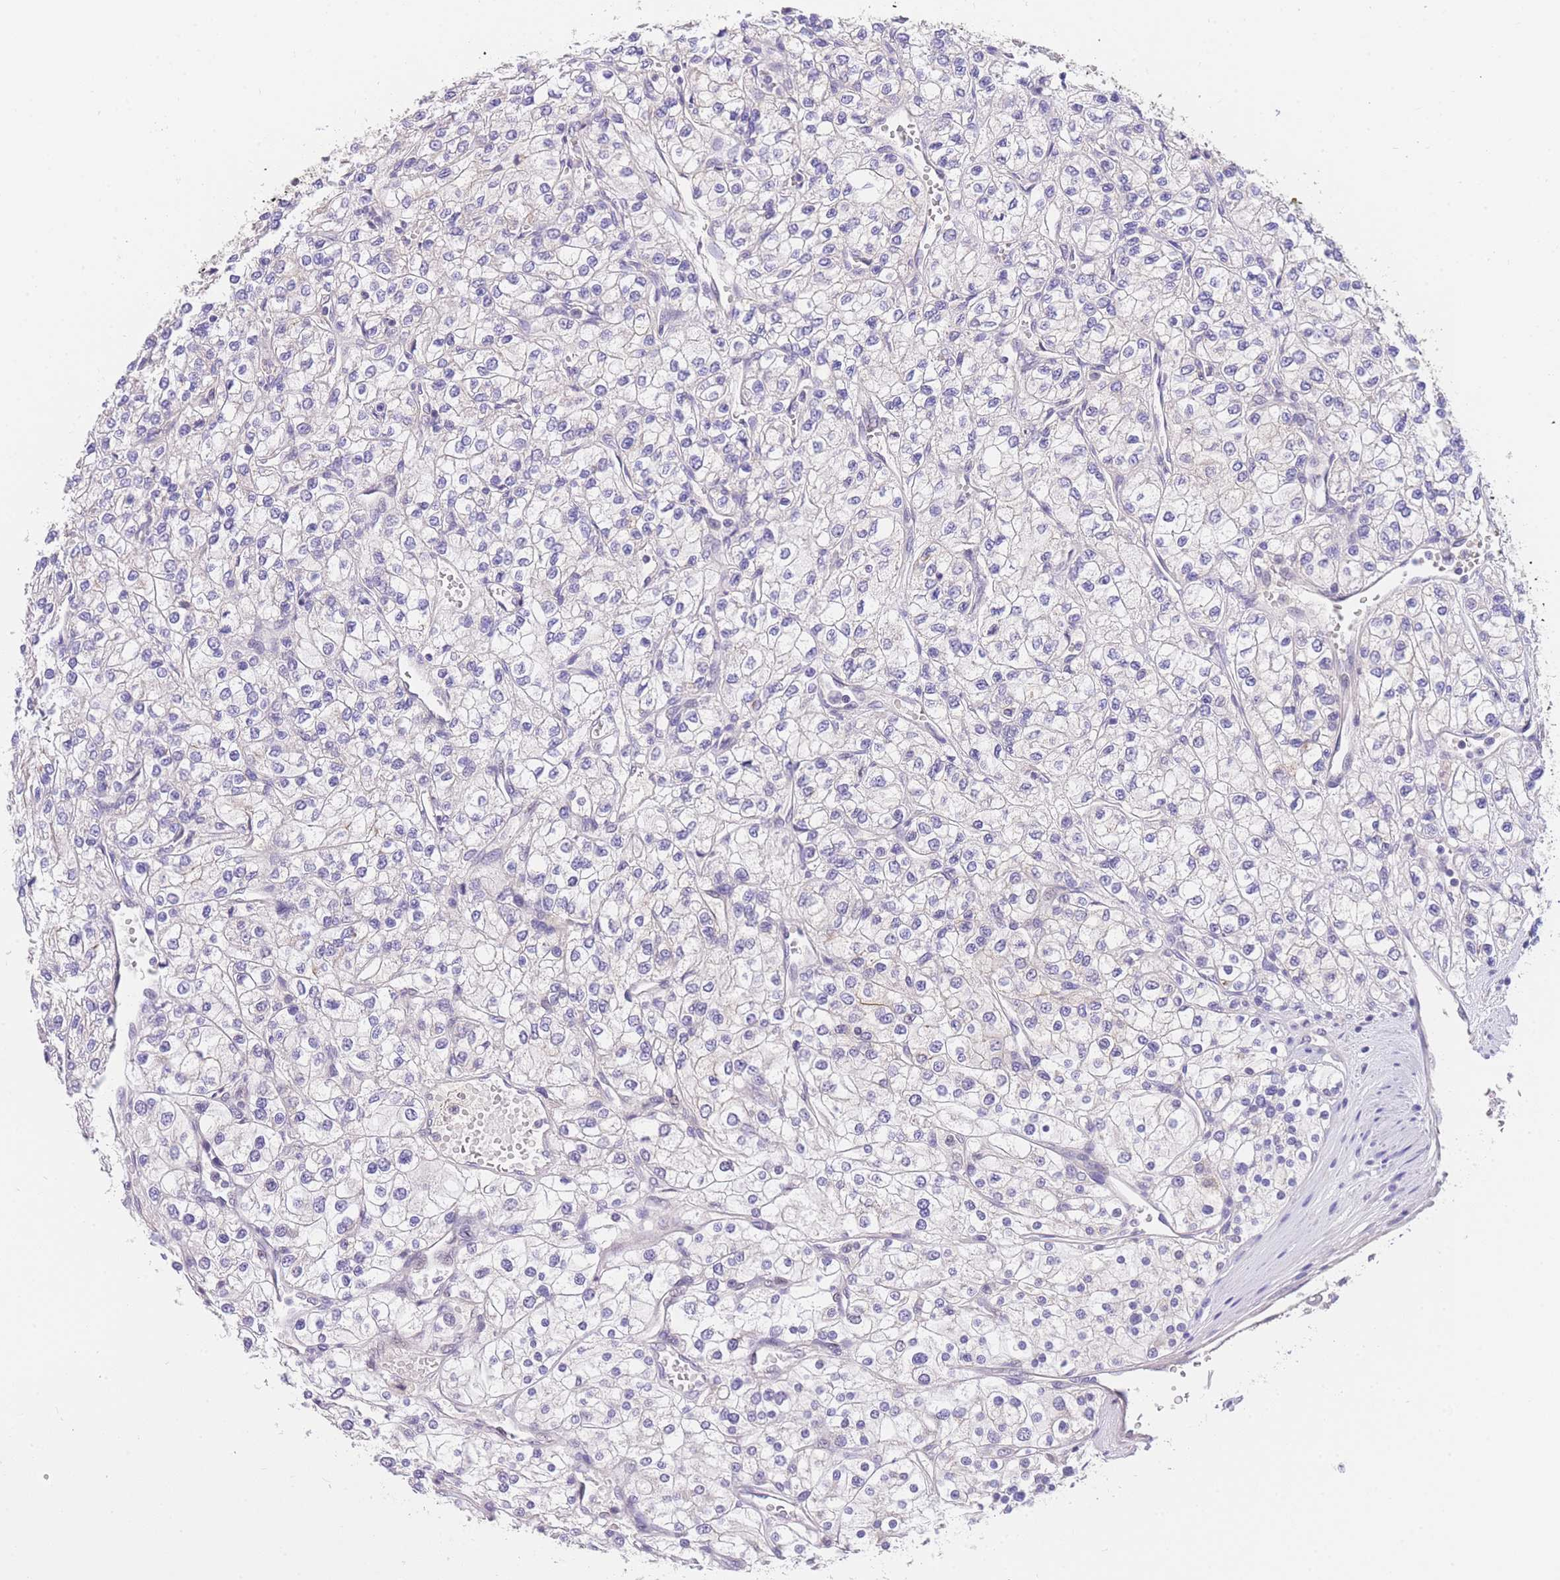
{"staining": {"intensity": "negative", "quantity": "none", "location": "none"}, "tissue": "renal cancer", "cell_type": "Tumor cells", "image_type": "cancer", "snomed": [{"axis": "morphology", "description": "Adenocarcinoma, NOS"}, {"axis": "topography", "description": "Kidney"}], "caption": "Immunohistochemistry (IHC) histopathology image of neoplastic tissue: human renal cancer stained with DAB (3,3'-diaminobenzidine) exhibits no significant protein staining in tumor cells. (DAB (3,3'-diaminobenzidine) immunohistochemistry with hematoxylin counter stain).", "gene": "SLC35F2", "patient": {"sex": "male", "age": 80}}